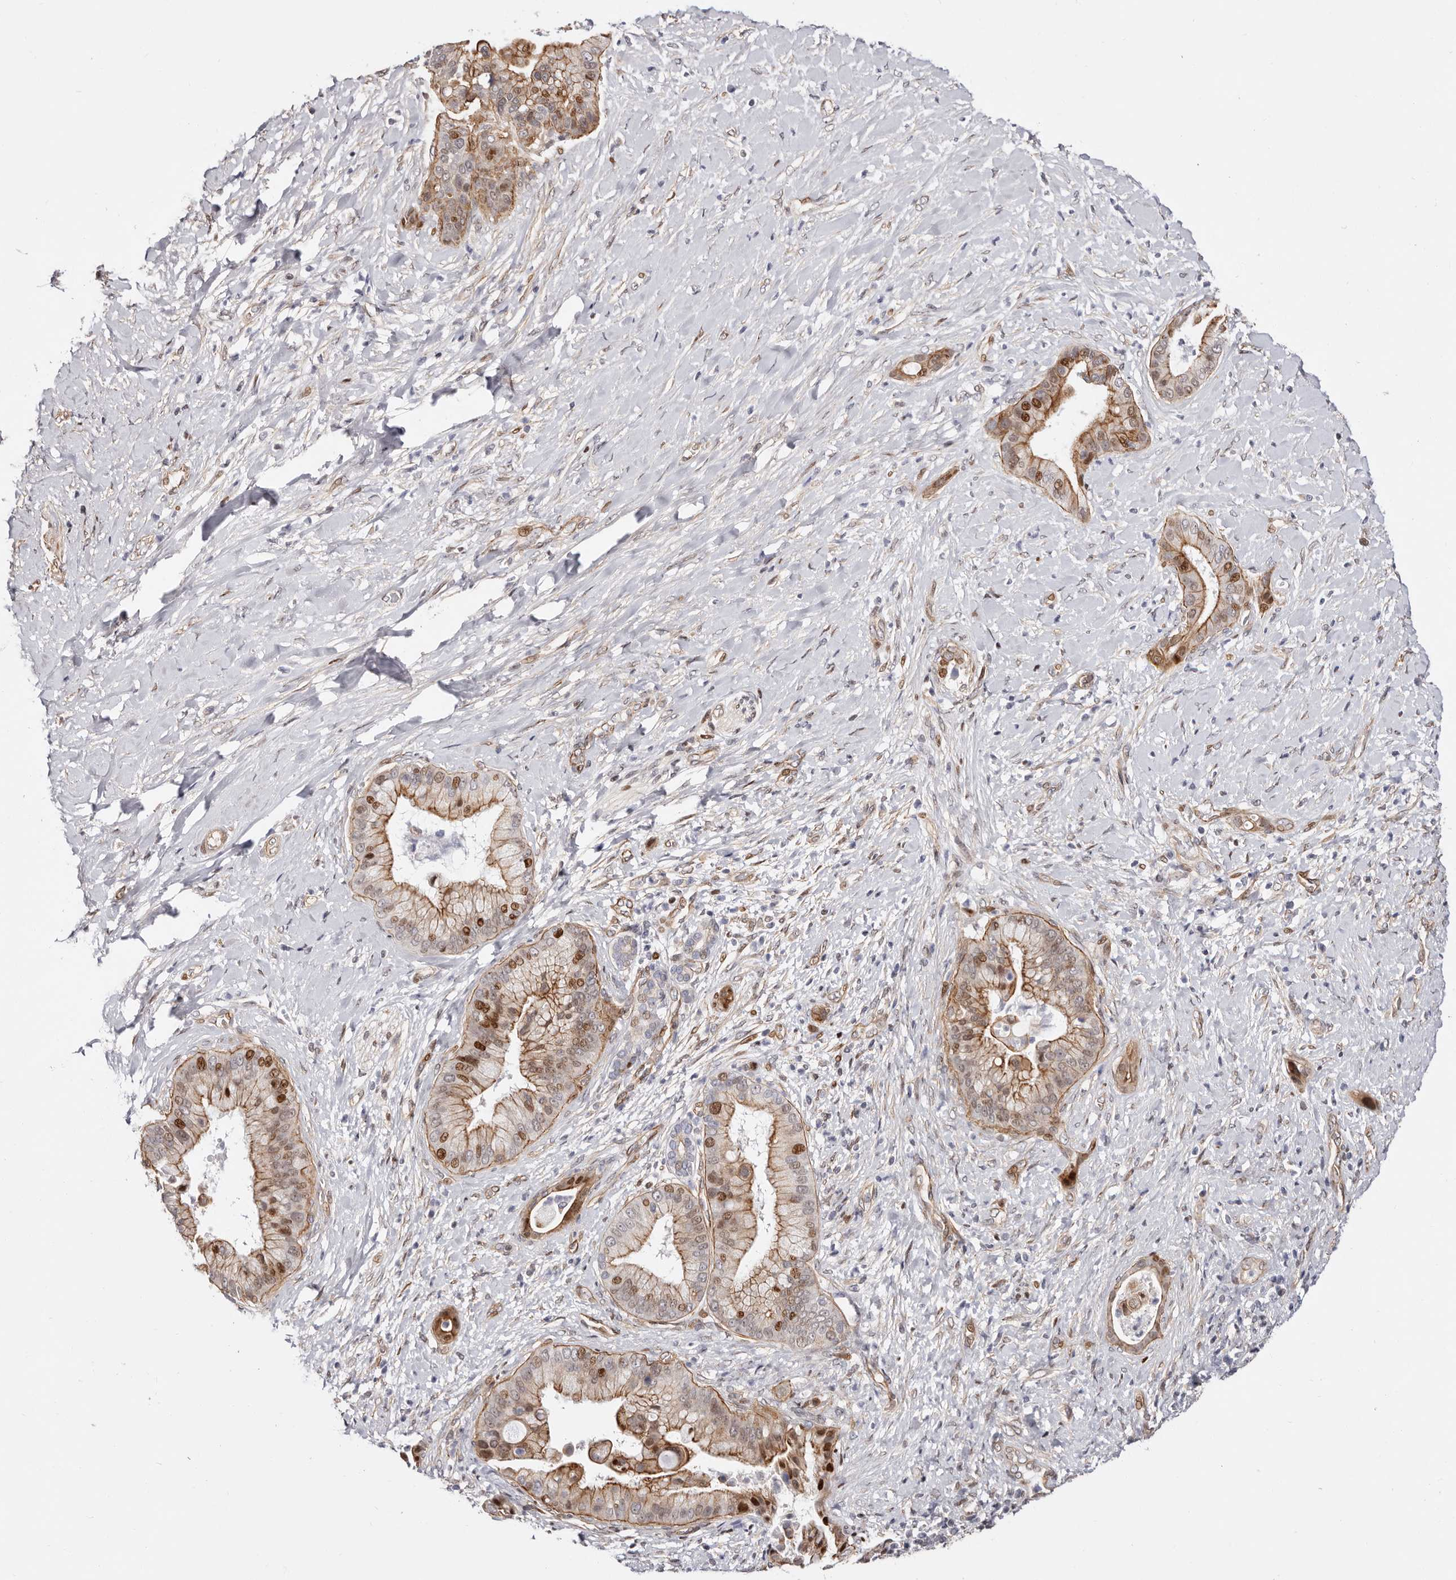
{"staining": {"intensity": "moderate", "quantity": ">75%", "location": "cytoplasmic/membranous,nuclear"}, "tissue": "liver cancer", "cell_type": "Tumor cells", "image_type": "cancer", "snomed": [{"axis": "morphology", "description": "Cholangiocarcinoma"}, {"axis": "topography", "description": "Liver"}], "caption": "Tumor cells display moderate cytoplasmic/membranous and nuclear positivity in approximately >75% of cells in liver cancer.", "gene": "EPHX3", "patient": {"sex": "female", "age": 54}}